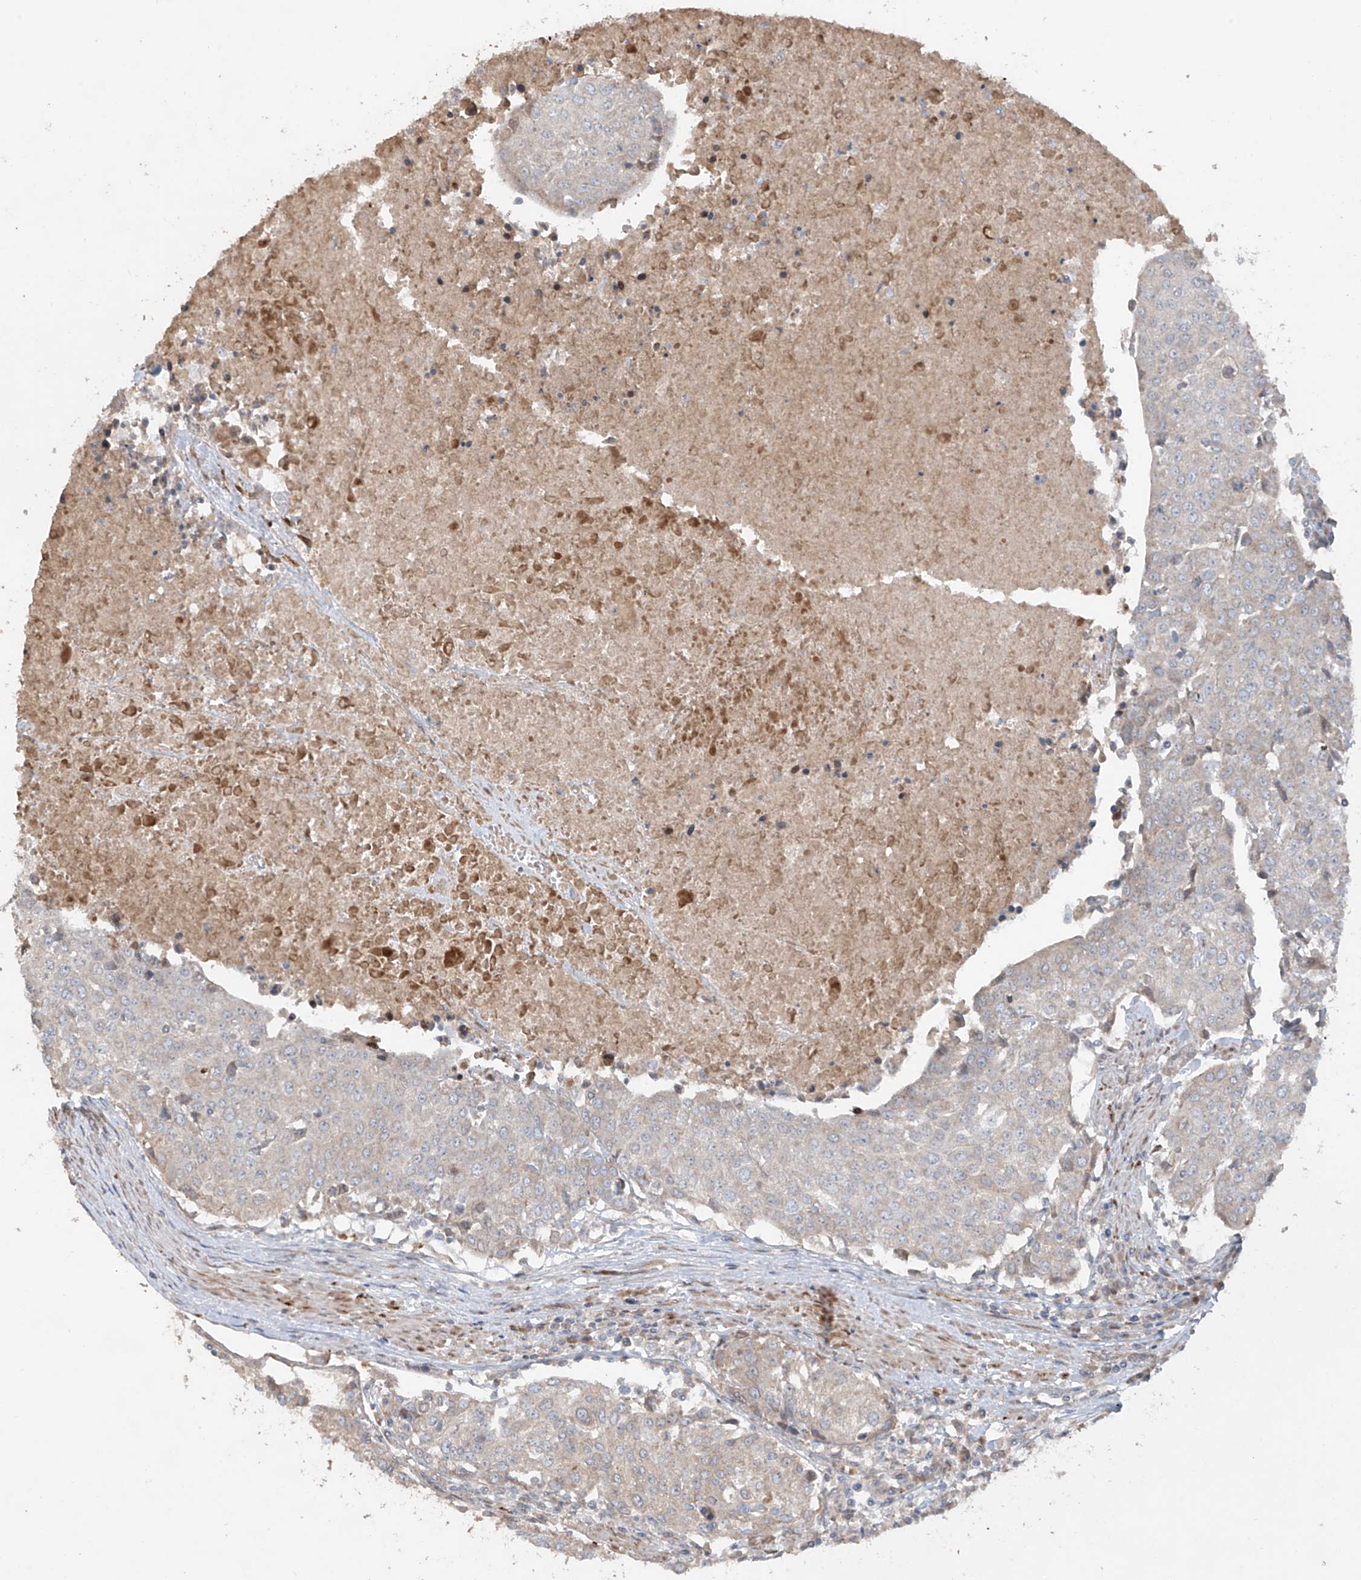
{"staining": {"intensity": "negative", "quantity": "none", "location": "none"}, "tissue": "urothelial cancer", "cell_type": "Tumor cells", "image_type": "cancer", "snomed": [{"axis": "morphology", "description": "Urothelial carcinoma, High grade"}, {"axis": "topography", "description": "Urinary bladder"}], "caption": "Immunohistochemistry (IHC) image of human urothelial cancer stained for a protein (brown), which demonstrates no expression in tumor cells.", "gene": "ABTB1", "patient": {"sex": "female", "age": 85}}